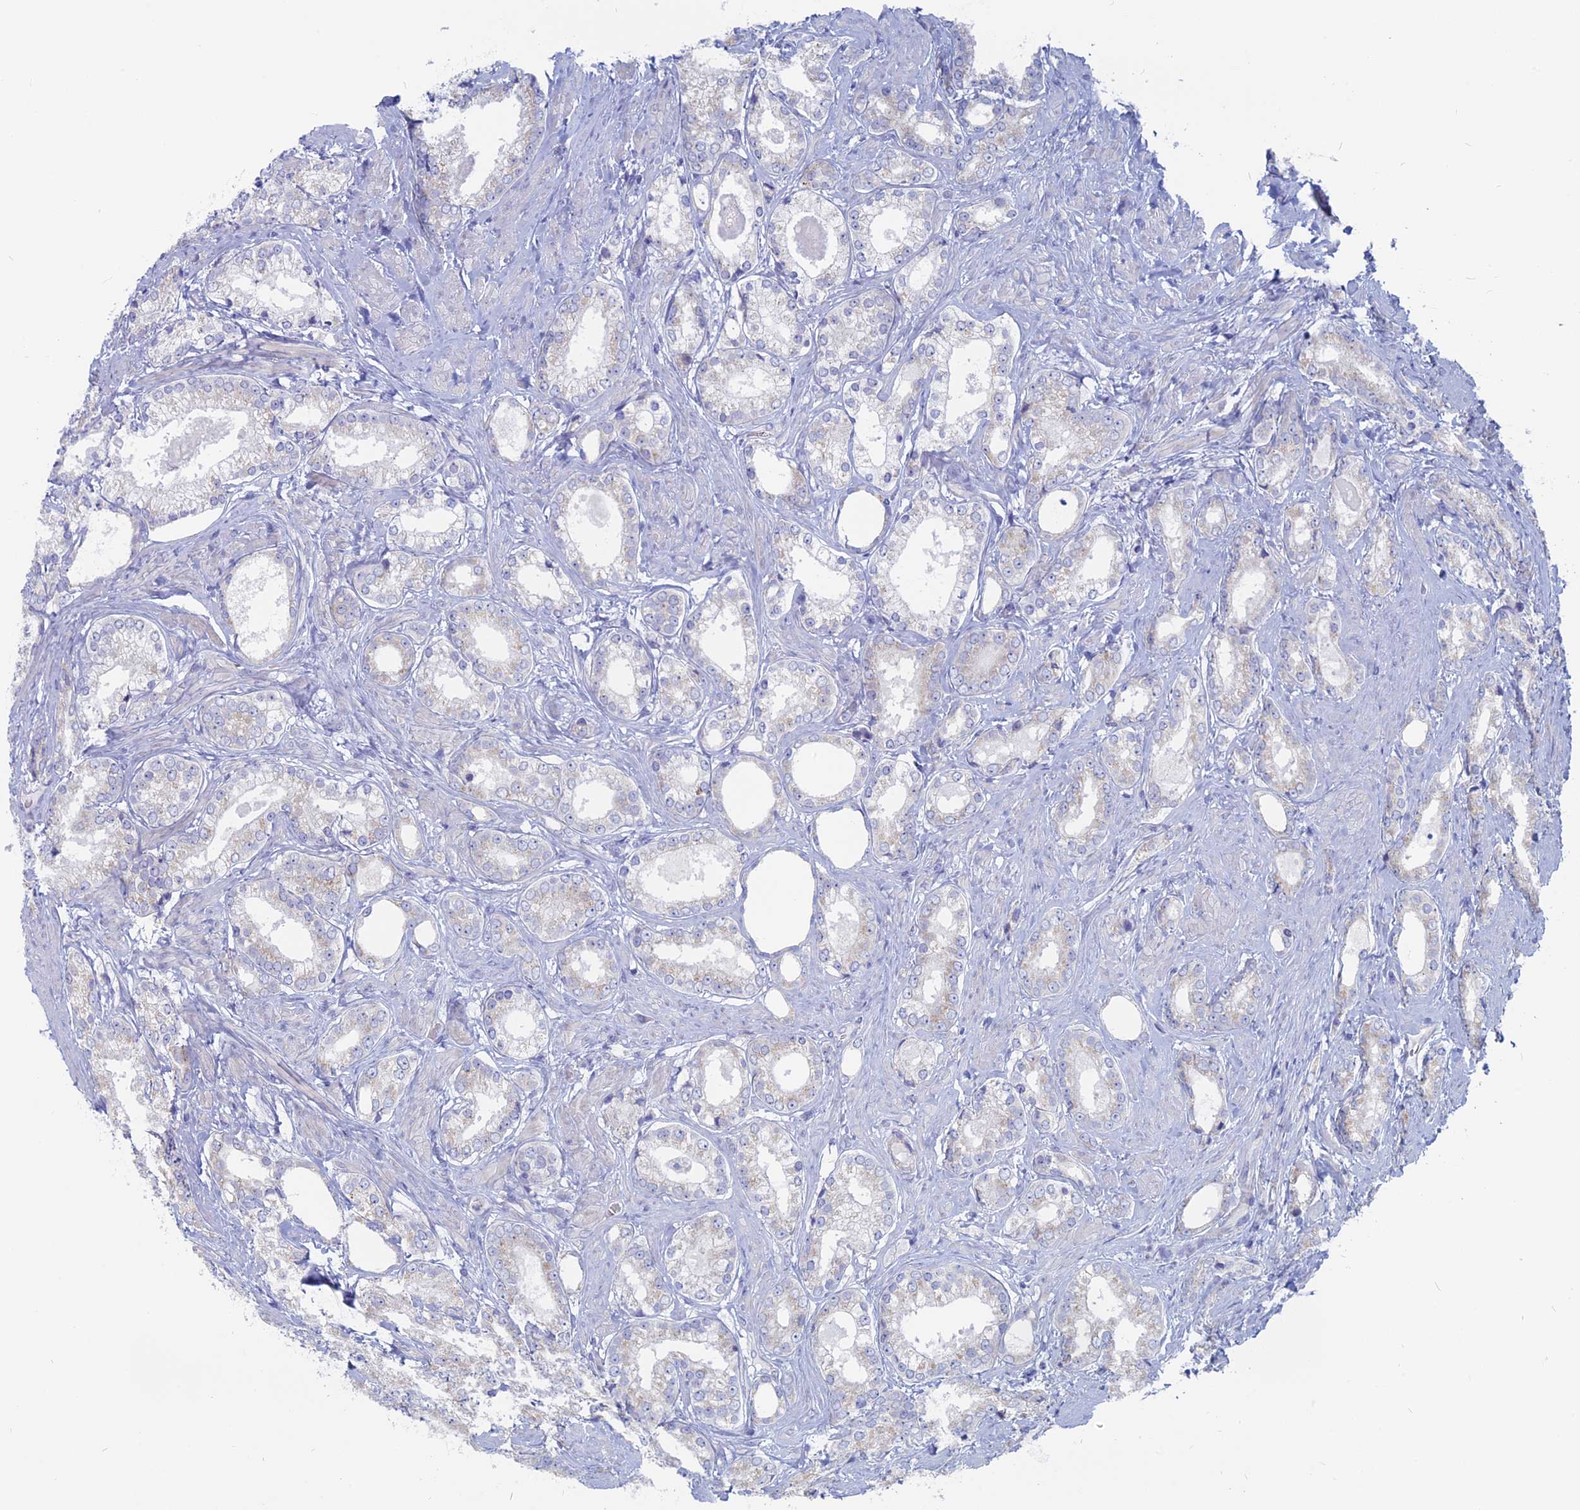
{"staining": {"intensity": "negative", "quantity": "none", "location": "none"}, "tissue": "prostate cancer", "cell_type": "Tumor cells", "image_type": "cancer", "snomed": [{"axis": "morphology", "description": "Adenocarcinoma, Low grade"}, {"axis": "topography", "description": "Prostate"}], "caption": "Adenocarcinoma (low-grade) (prostate) was stained to show a protein in brown. There is no significant positivity in tumor cells. Nuclei are stained in blue.", "gene": "TBC1D30", "patient": {"sex": "male", "age": 68}}